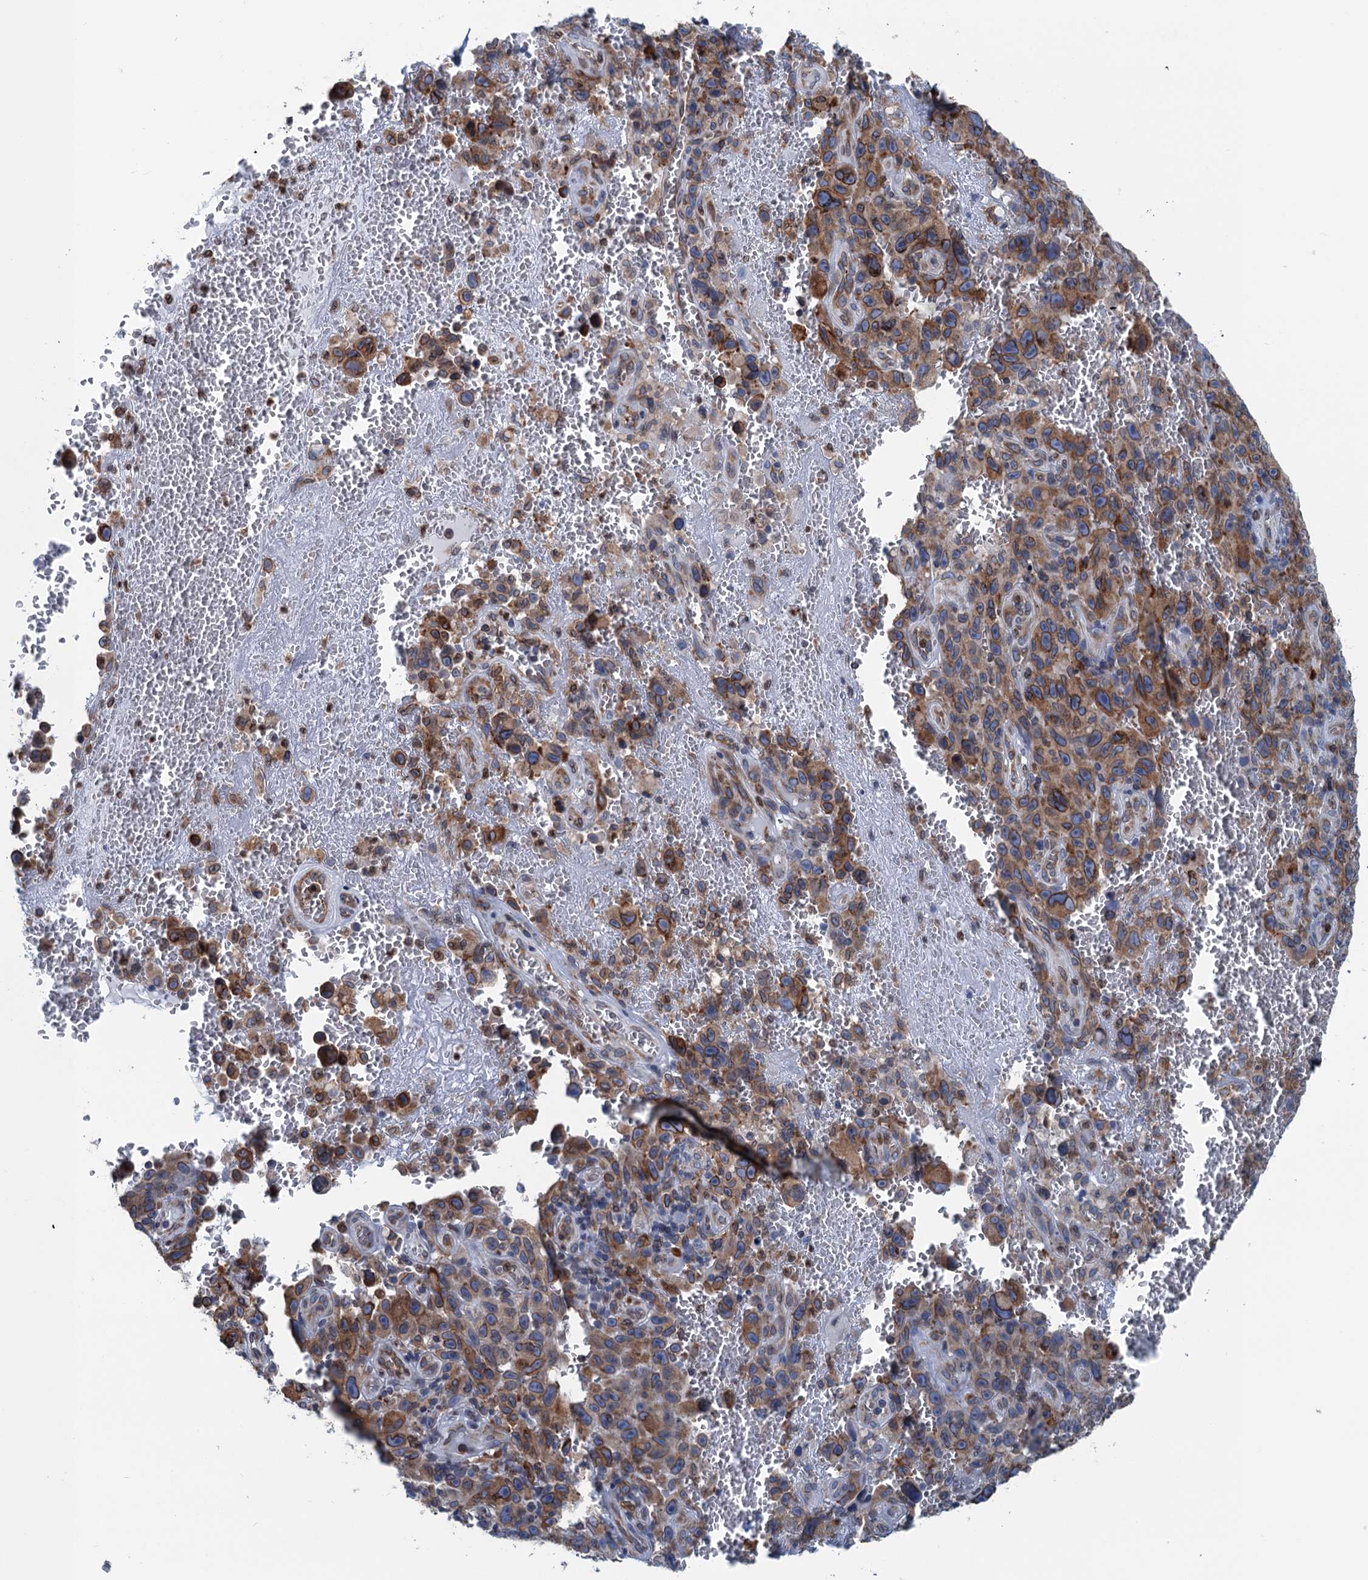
{"staining": {"intensity": "moderate", "quantity": ">75%", "location": "cytoplasmic/membranous"}, "tissue": "melanoma", "cell_type": "Tumor cells", "image_type": "cancer", "snomed": [{"axis": "morphology", "description": "Malignant melanoma, NOS"}, {"axis": "topography", "description": "Skin"}], "caption": "Moderate cytoplasmic/membranous protein expression is appreciated in about >75% of tumor cells in malignant melanoma. Nuclei are stained in blue.", "gene": "TMEM205", "patient": {"sex": "female", "age": 82}}